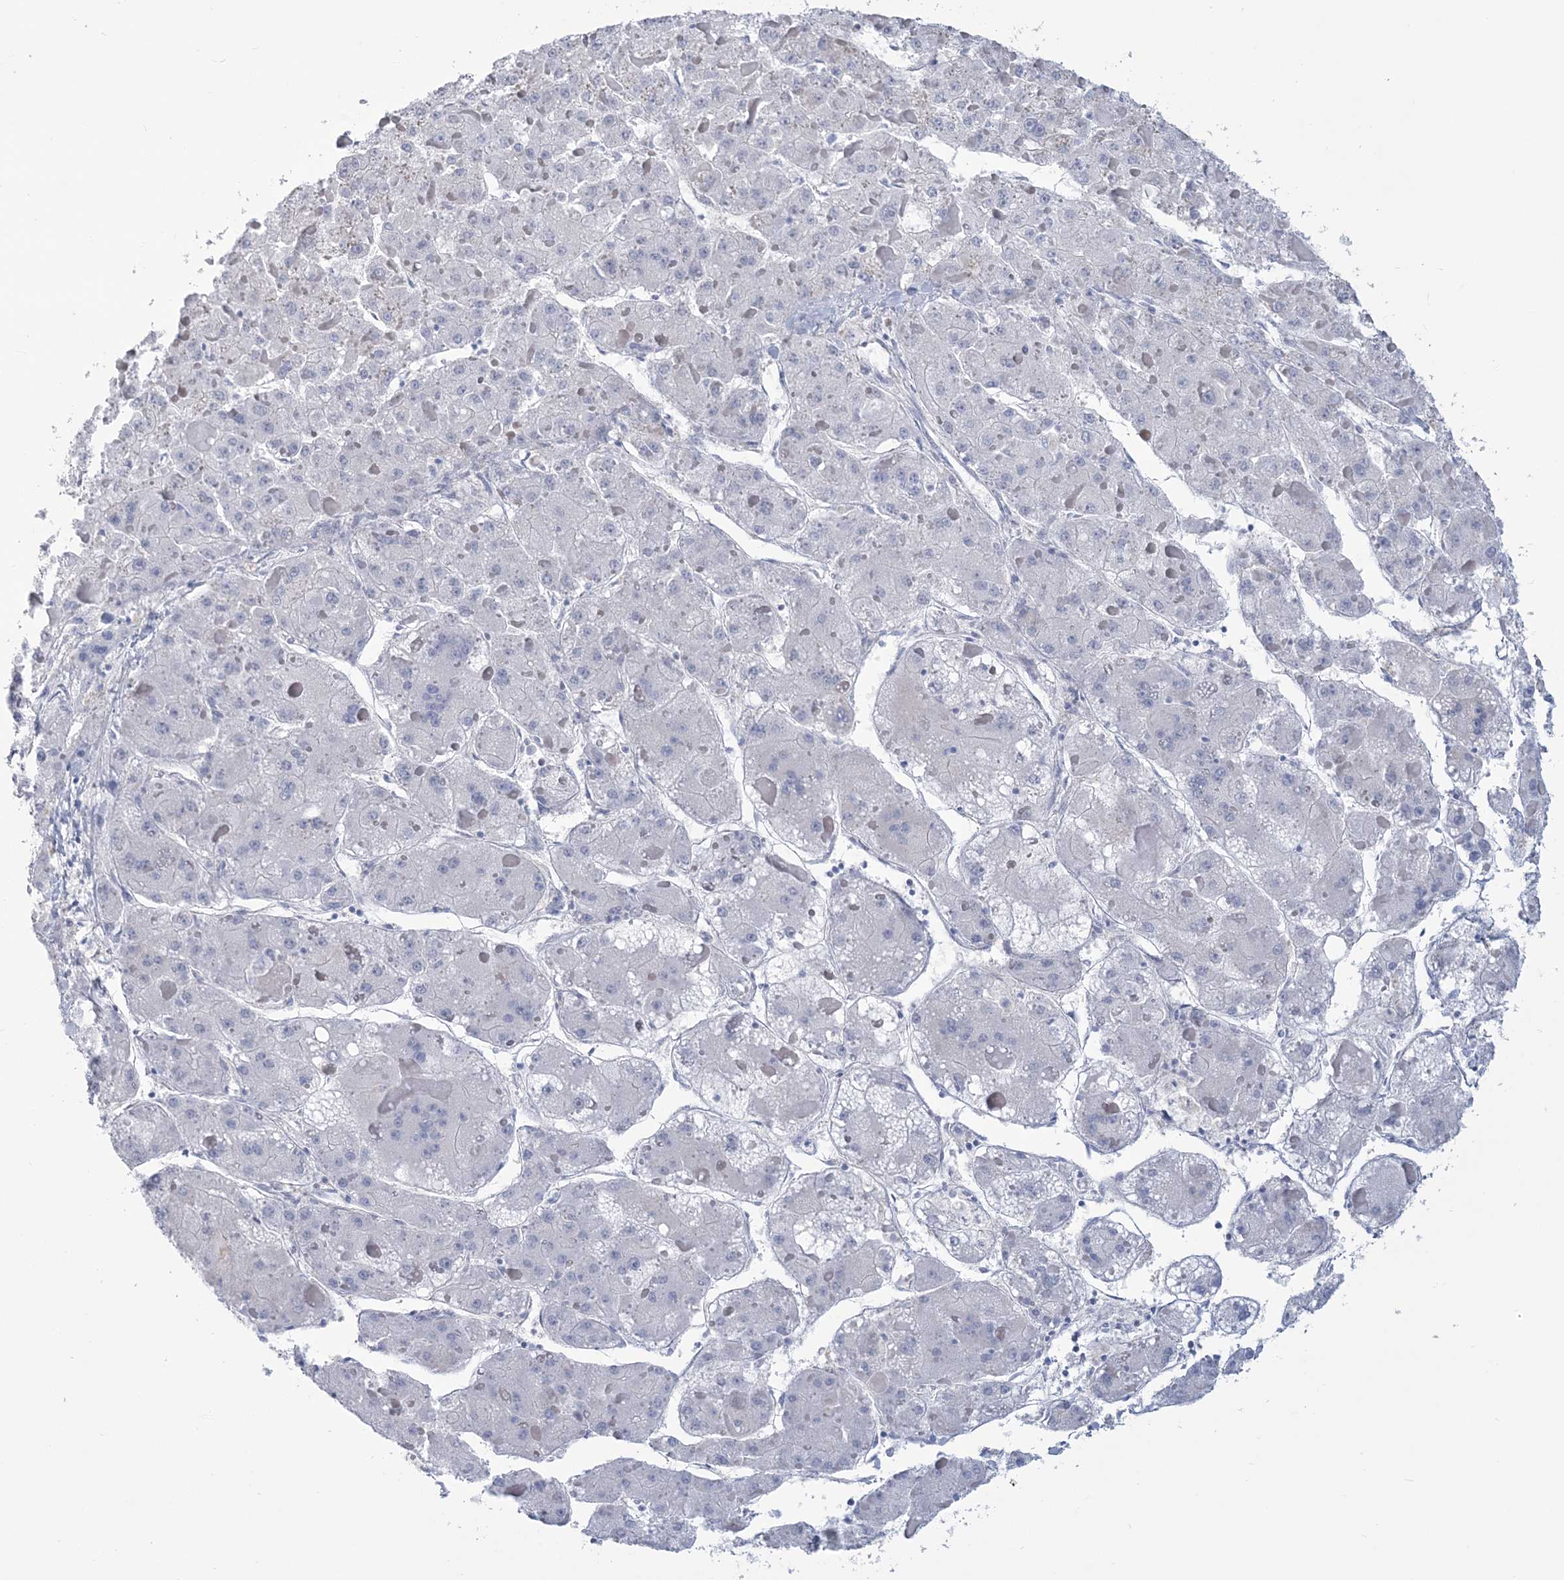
{"staining": {"intensity": "negative", "quantity": "none", "location": "none"}, "tissue": "liver cancer", "cell_type": "Tumor cells", "image_type": "cancer", "snomed": [{"axis": "morphology", "description": "Carcinoma, Hepatocellular, NOS"}, {"axis": "topography", "description": "Liver"}], "caption": "Immunohistochemistry of human liver cancer (hepatocellular carcinoma) exhibits no expression in tumor cells.", "gene": "RAB11FIP5", "patient": {"sex": "female", "age": 73}}